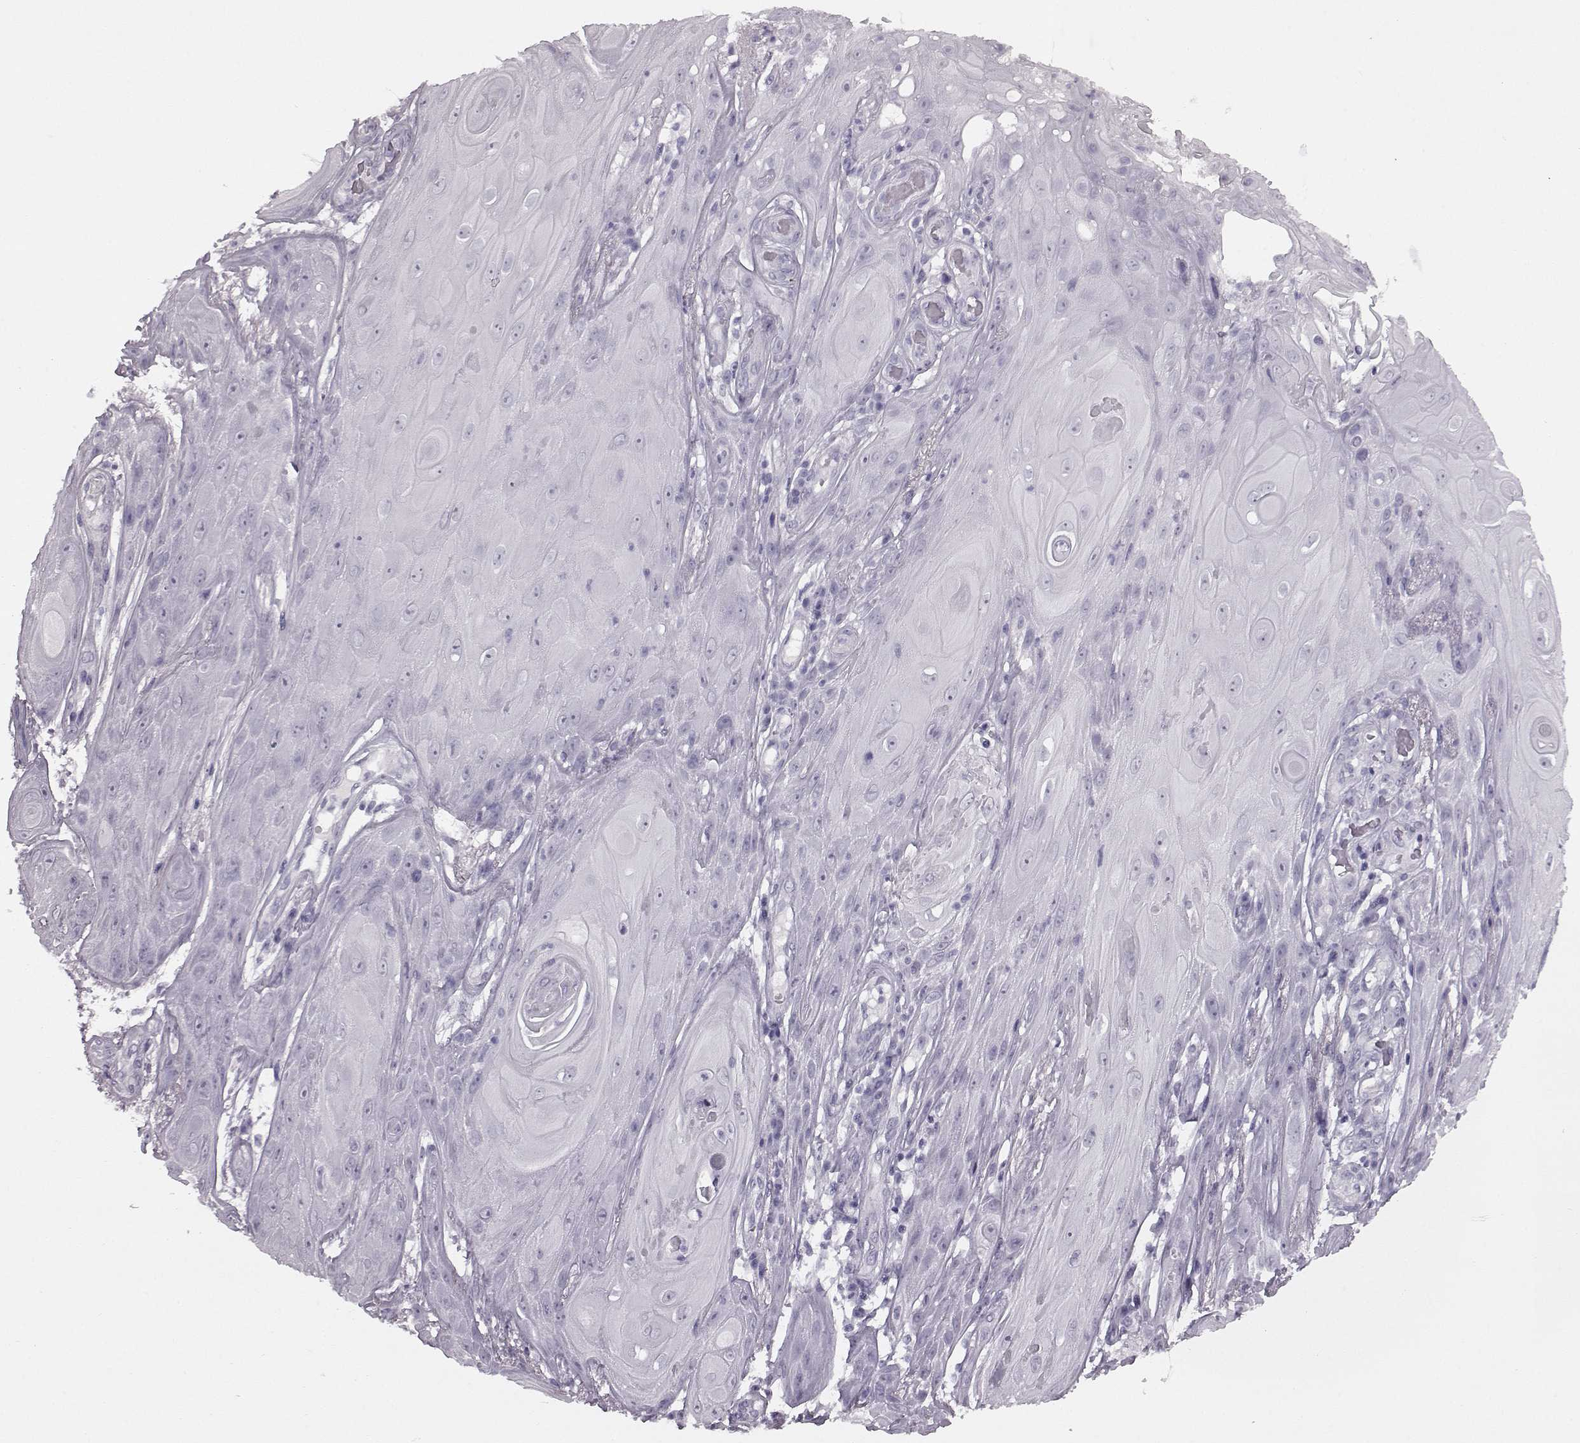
{"staining": {"intensity": "negative", "quantity": "none", "location": "none"}, "tissue": "skin cancer", "cell_type": "Tumor cells", "image_type": "cancer", "snomed": [{"axis": "morphology", "description": "Squamous cell carcinoma, NOS"}, {"axis": "topography", "description": "Skin"}], "caption": "Immunohistochemistry micrograph of neoplastic tissue: skin squamous cell carcinoma stained with DAB reveals no significant protein positivity in tumor cells. (Brightfield microscopy of DAB immunohistochemistry at high magnification).", "gene": "PRPH2", "patient": {"sex": "male", "age": 62}}